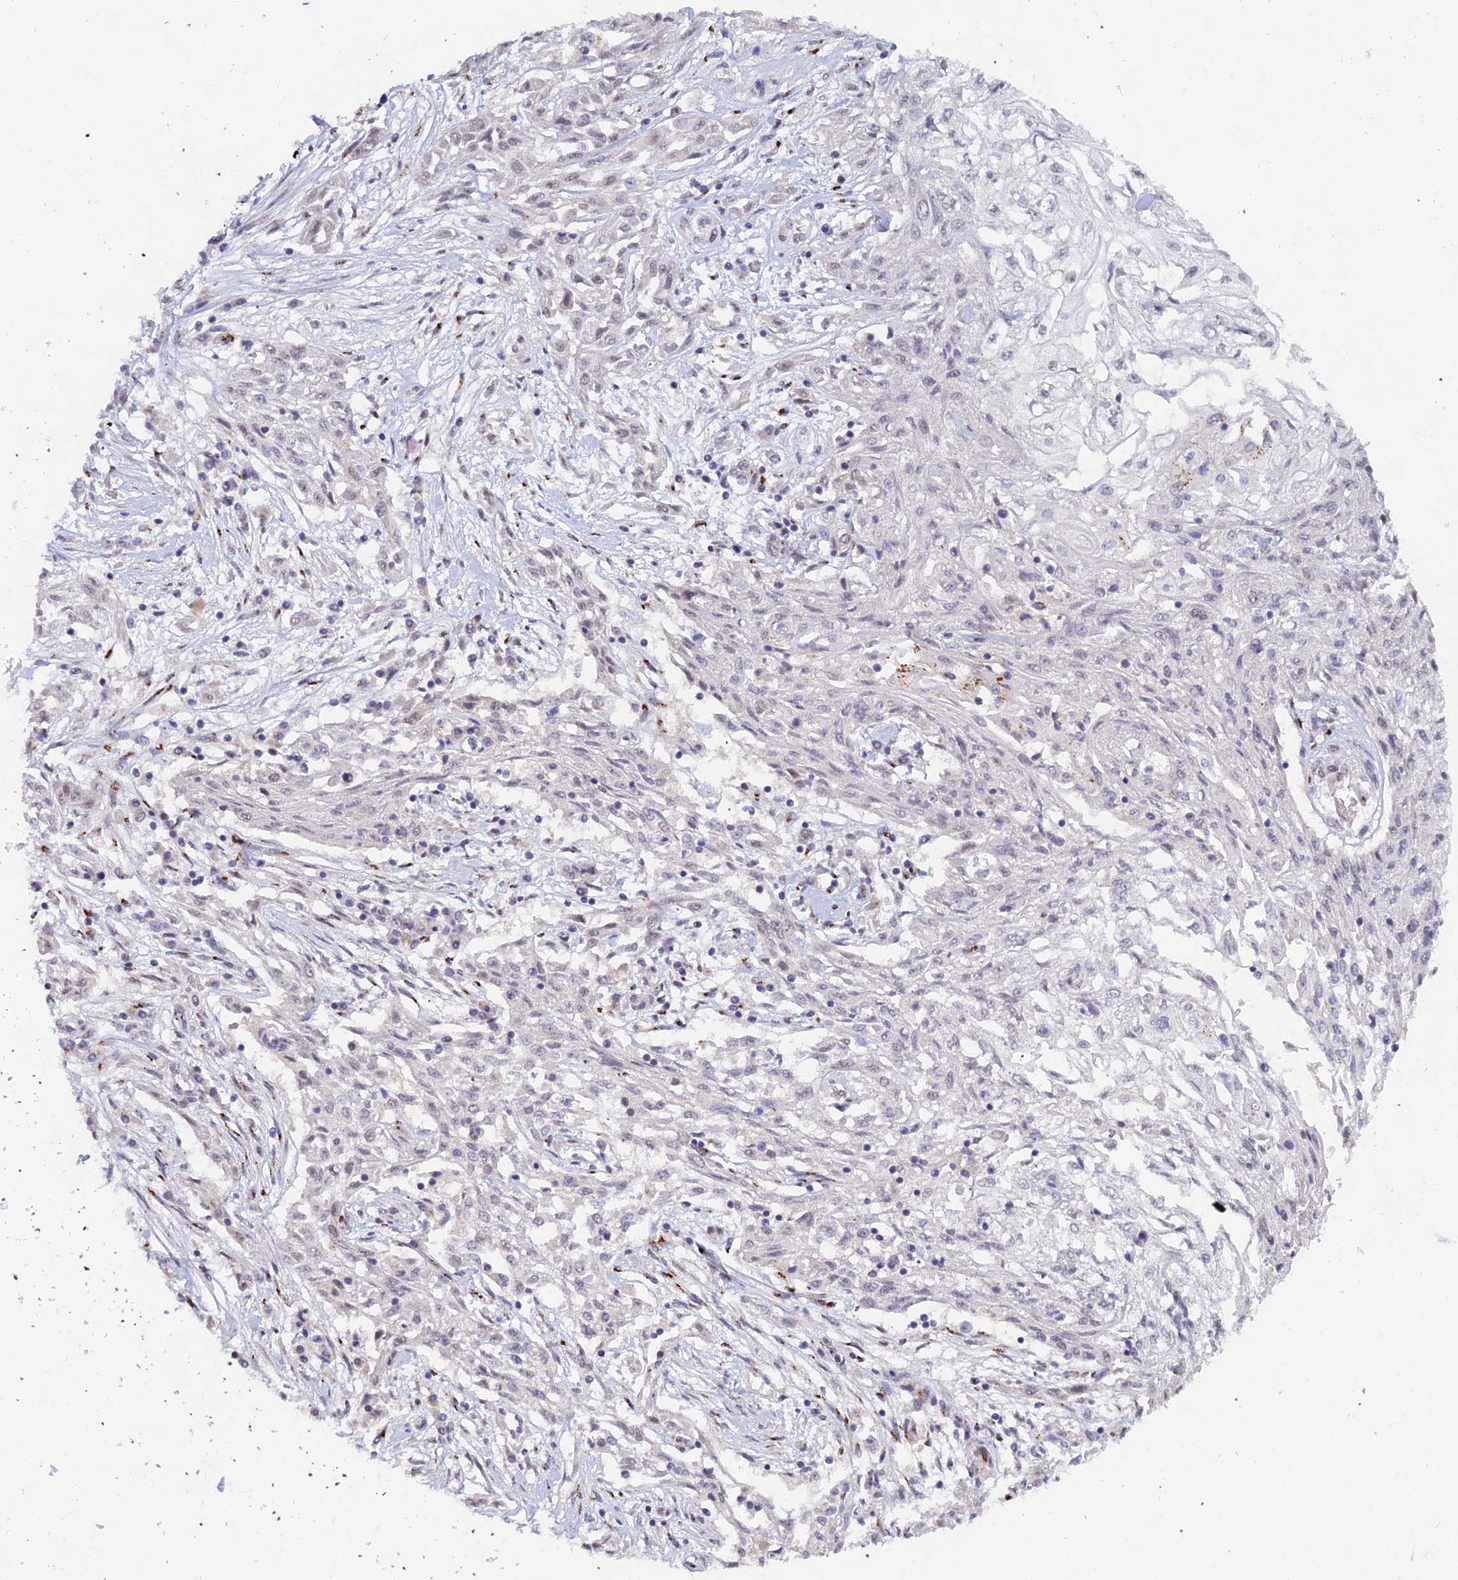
{"staining": {"intensity": "weak", "quantity": "<25%", "location": "nuclear"}, "tissue": "skin cancer", "cell_type": "Tumor cells", "image_type": "cancer", "snomed": [{"axis": "morphology", "description": "Squamous cell carcinoma, NOS"}, {"axis": "morphology", "description": "Squamous cell carcinoma, metastatic, NOS"}, {"axis": "topography", "description": "Skin"}, {"axis": "topography", "description": "Lymph node"}], "caption": "High magnification brightfield microscopy of skin cancer stained with DAB (3,3'-diaminobenzidine) (brown) and counterstained with hematoxylin (blue): tumor cells show no significant staining.", "gene": "THOC3", "patient": {"sex": "male", "age": 75}}